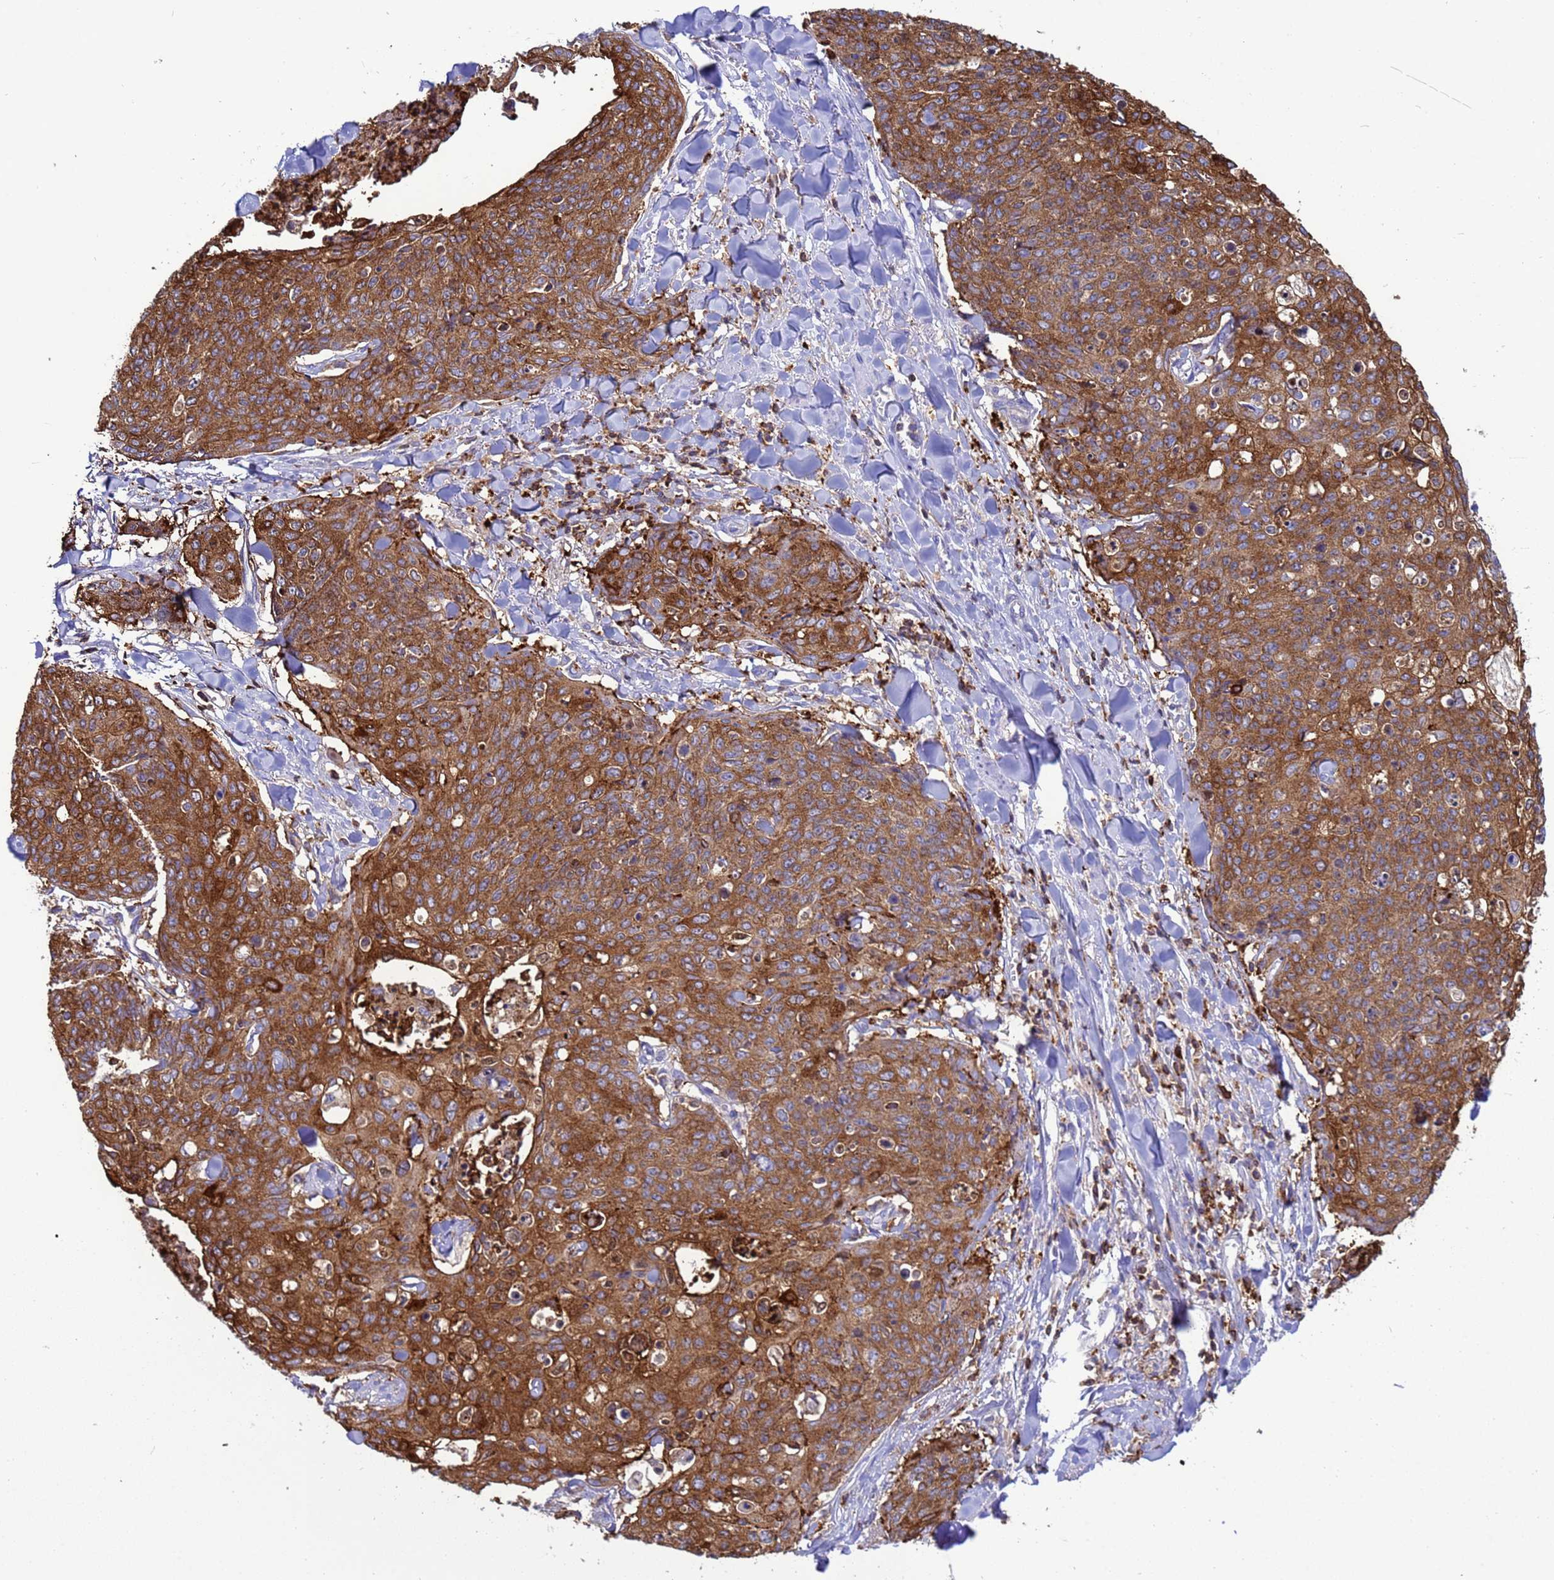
{"staining": {"intensity": "strong", "quantity": ">75%", "location": "cytoplasmic/membranous"}, "tissue": "skin cancer", "cell_type": "Tumor cells", "image_type": "cancer", "snomed": [{"axis": "morphology", "description": "Squamous cell carcinoma, NOS"}, {"axis": "topography", "description": "Skin"}, {"axis": "topography", "description": "Vulva"}], "caption": "Immunohistochemical staining of human skin squamous cell carcinoma reveals high levels of strong cytoplasmic/membranous expression in approximately >75% of tumor cells. Using DAB (3,3'-diaminobenzidine) (brown) and hematoxylin (blue) stains, captured at high magnification using brightfield microscopy.", "gene": "EZR", "patient": {"sex": "female", "age": 85}}